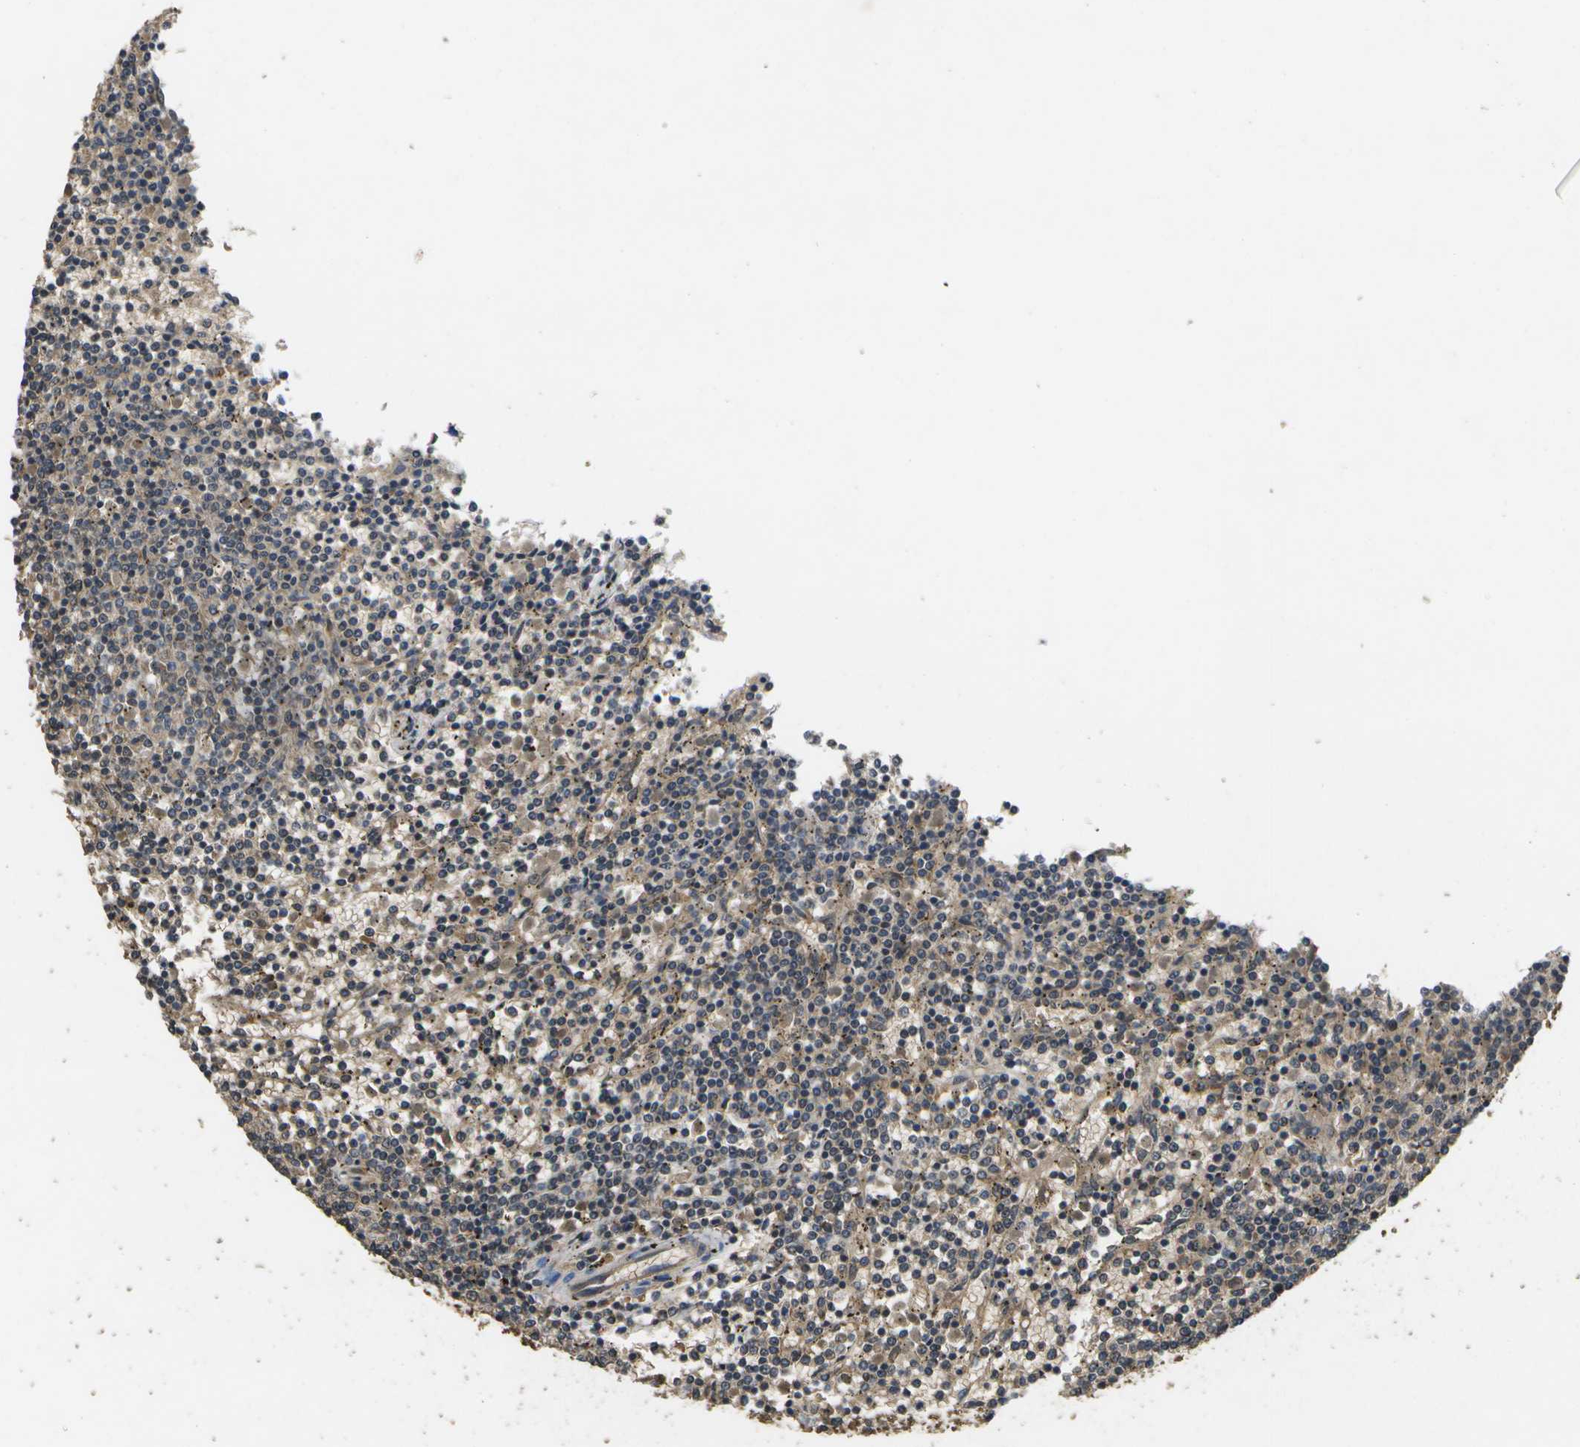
{"staining": {"intensity": "weak", "quantity": "<25%", "location": "cytoplasmic/membranous"}, "tissue": "lymphoma", "cell_type": "Tumor cells", "image_type": "cancer", "snomed": [{"axis": "morphology", "description": "Malignant lymphoma, non-Hodgkin's type, Low grade"}, {"axis": "topography", "description": "Spleen"}], "caption": "A high-resolution micrograph shows immunohistochemistry staining of lymphoma, which shows no significant expression in tumor cells.", "gene": "ALAS1", "patient": {"sex": "female", "age": 50}}